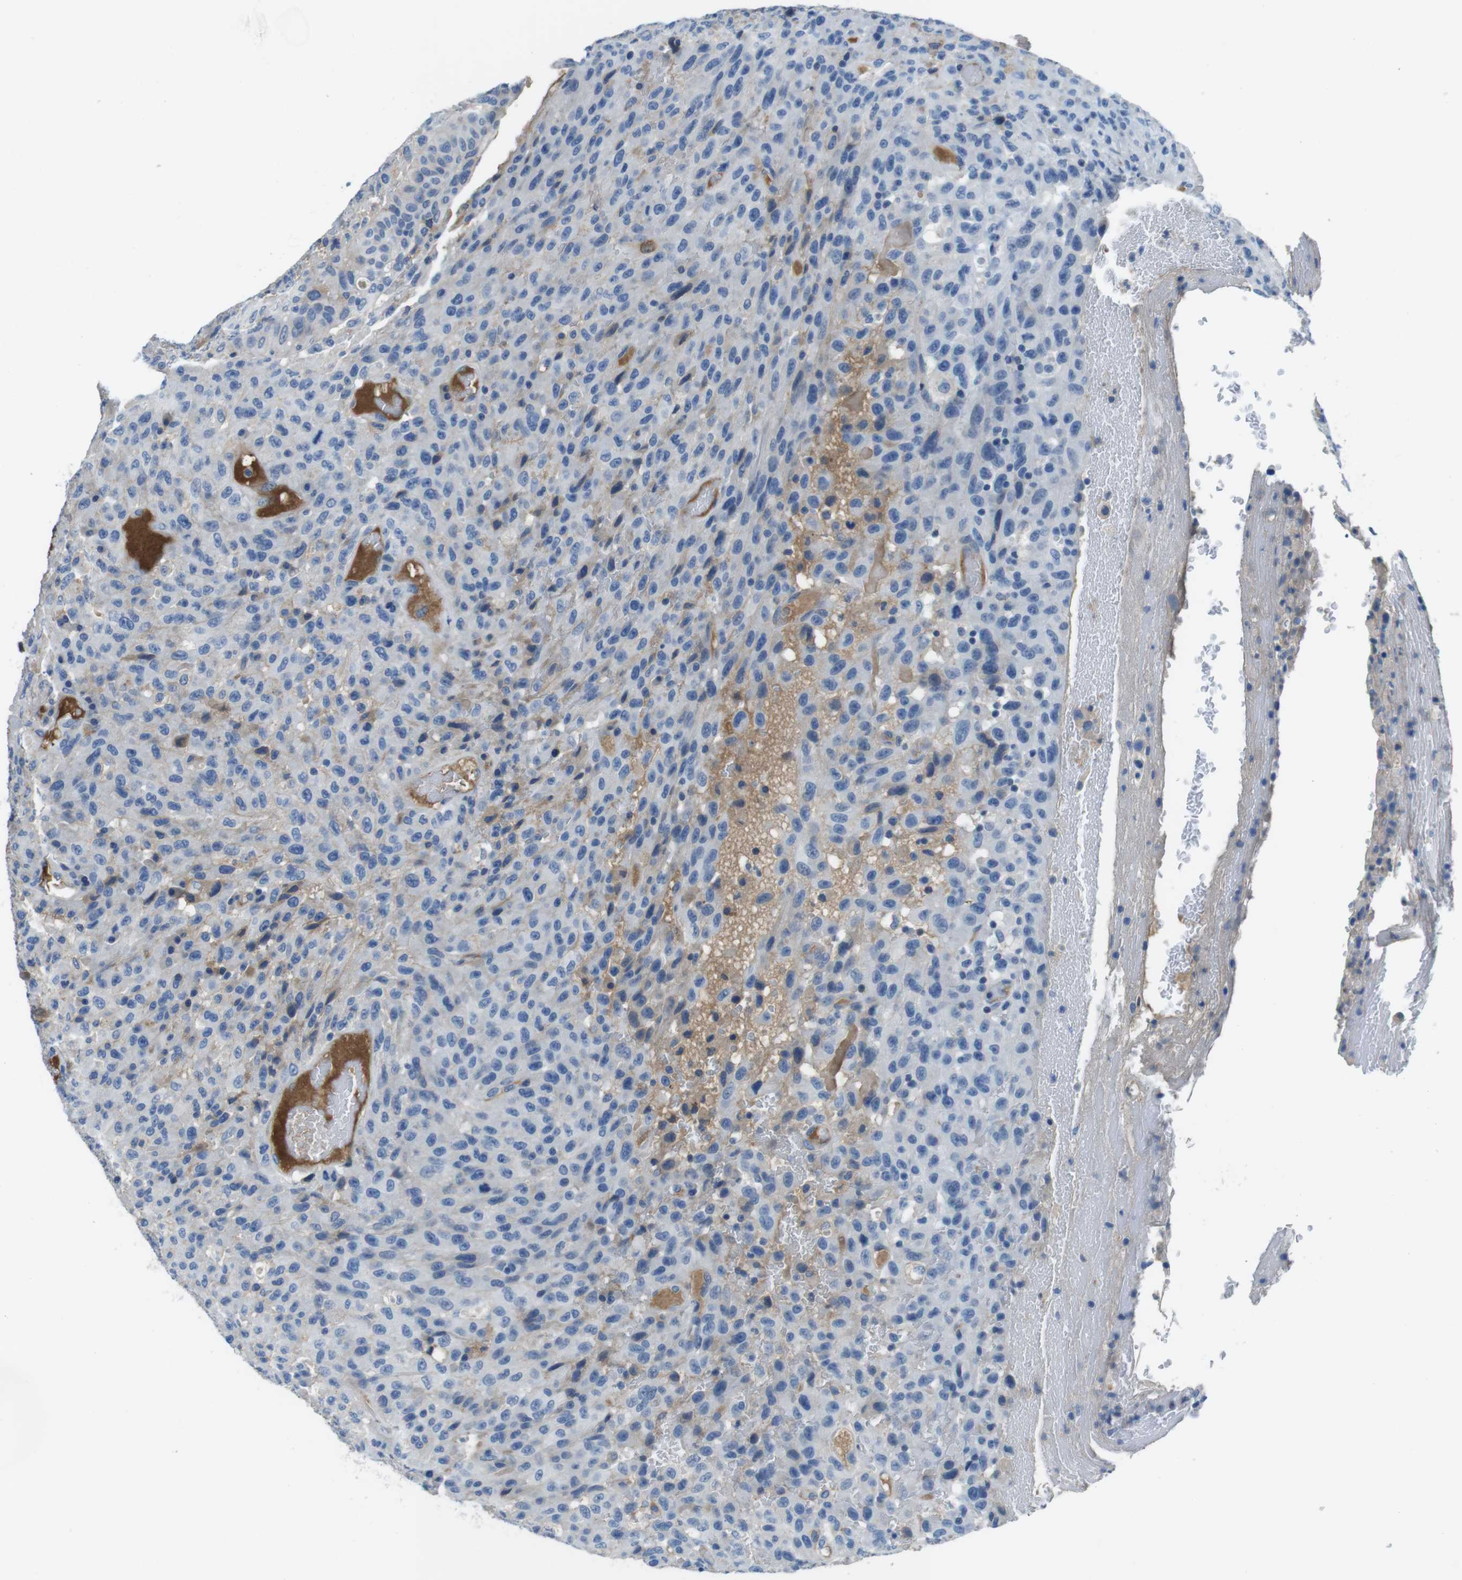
{"staining": {"intensity": "negative", "quantity": "none", "location": "none"}, "tissue": "urothelial cancer", "cell_type": "Tumor cells", "image_type": "cancer", "snomed": [{"axis": "morphology", "description": "Urothelial carcinoma, High grade"}, {"axis": "topography", "description": "Urinary bladder"}], "caption": "A photomicrograph of urothelial carcinoma (high-grade) stained for a protein demonstrates no brown staining in tumor cells.", "gene": "TMPRSS15", "patient": {"sex": "male", "age": 66}}